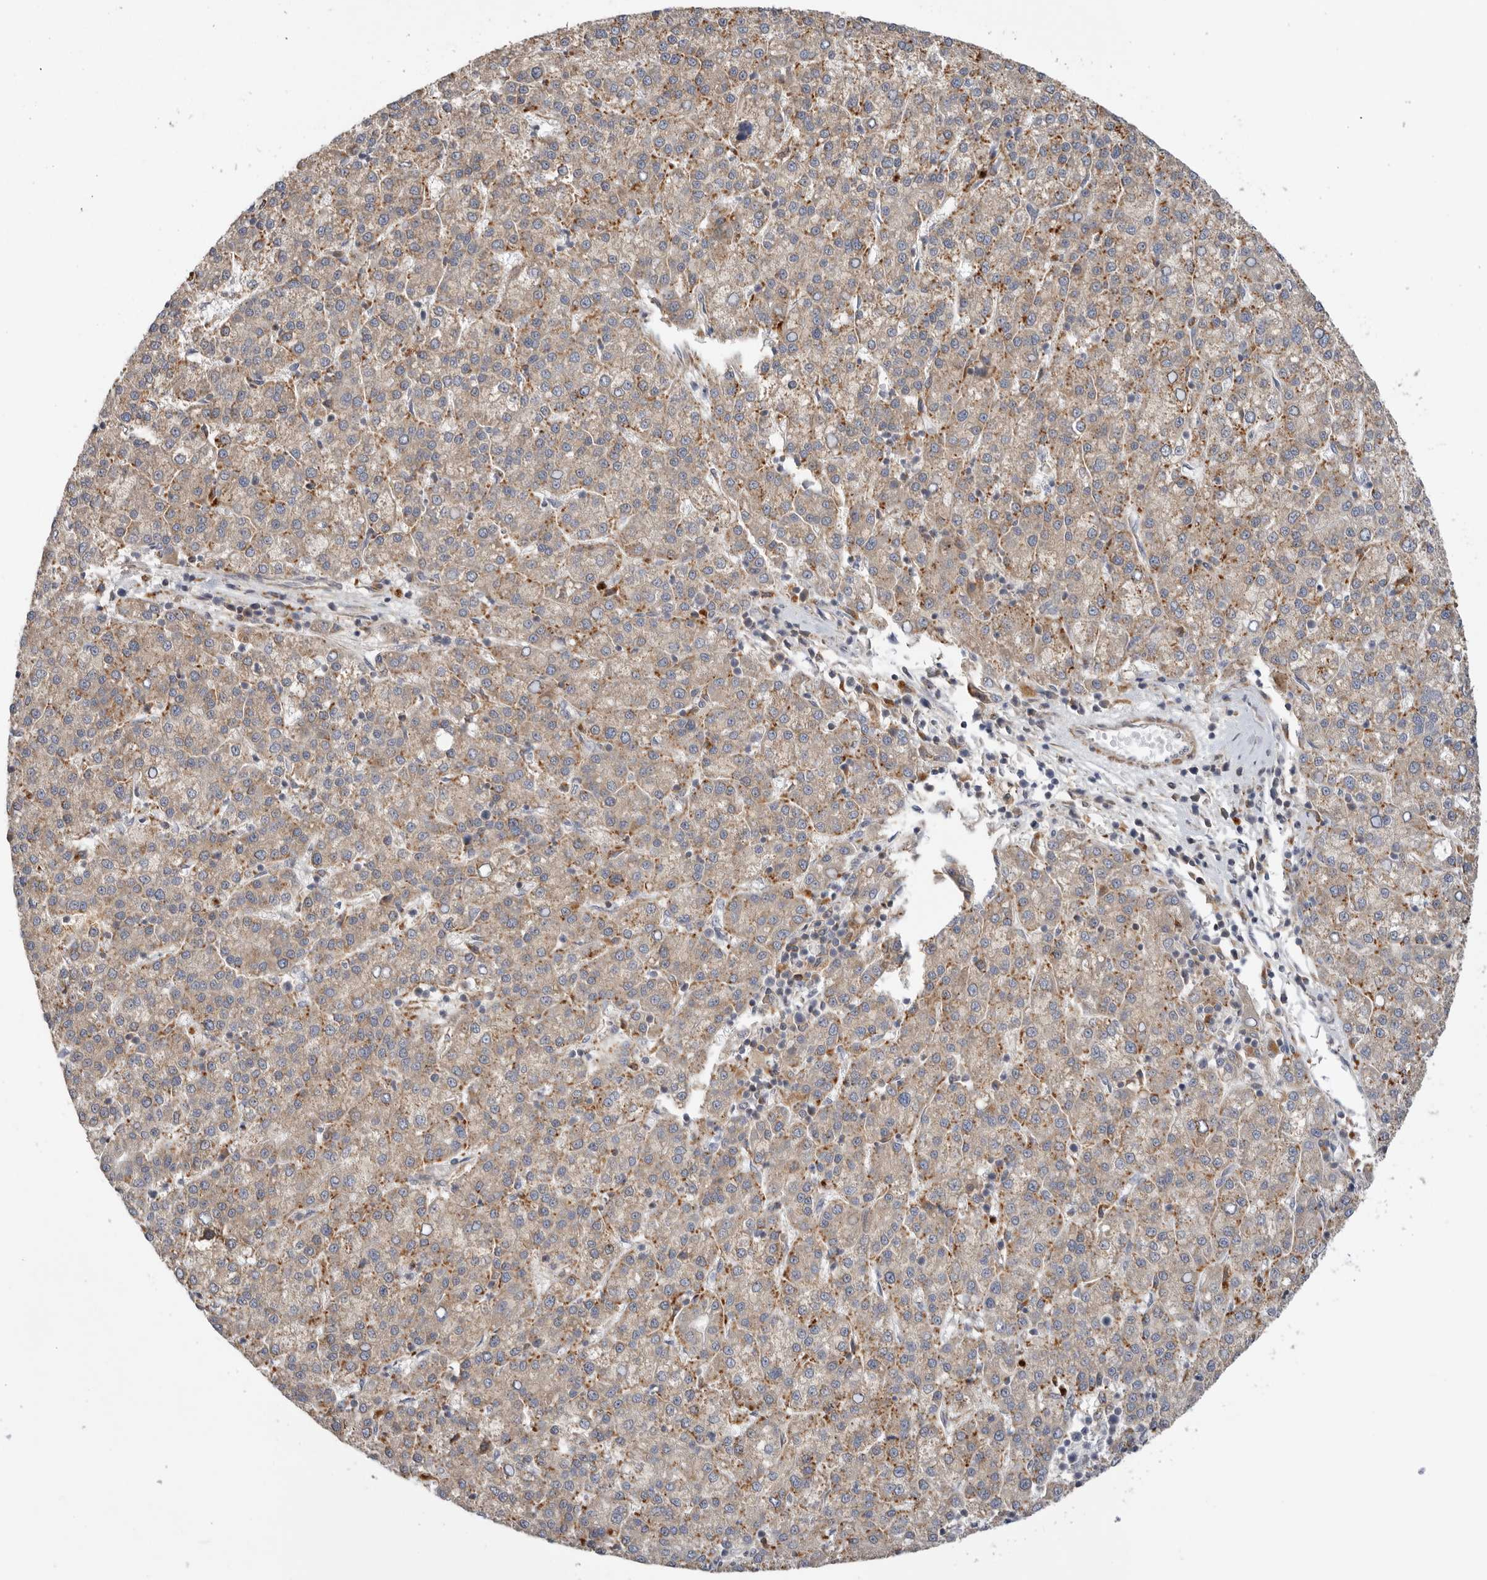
{"staining": {"intensity": "moderate", "quantity": ">75%", "location": "cytoplasmic/membranous"}, "tissue": "liver cancer", "cell_type": "Tumor cells", "image_type": "cancer", "snomed": [{"axis": "morphology", "description": "Carcinoma, Hepatocellular, NOS"}, {"axis": "topography", "description": "Liver"}], "caption": "High-magnification brightfield microscopy of liver cancer stained with DAB (3,3'-diaminobenzidine) (brown) and counterstained with hematoxylin (blue). tumor cells exhibit moderate cytoplasmic/membranous expression is present in approximately>75% of cells.", "gene": "GNE", "patient": {"sex": "female", "age": 58}}